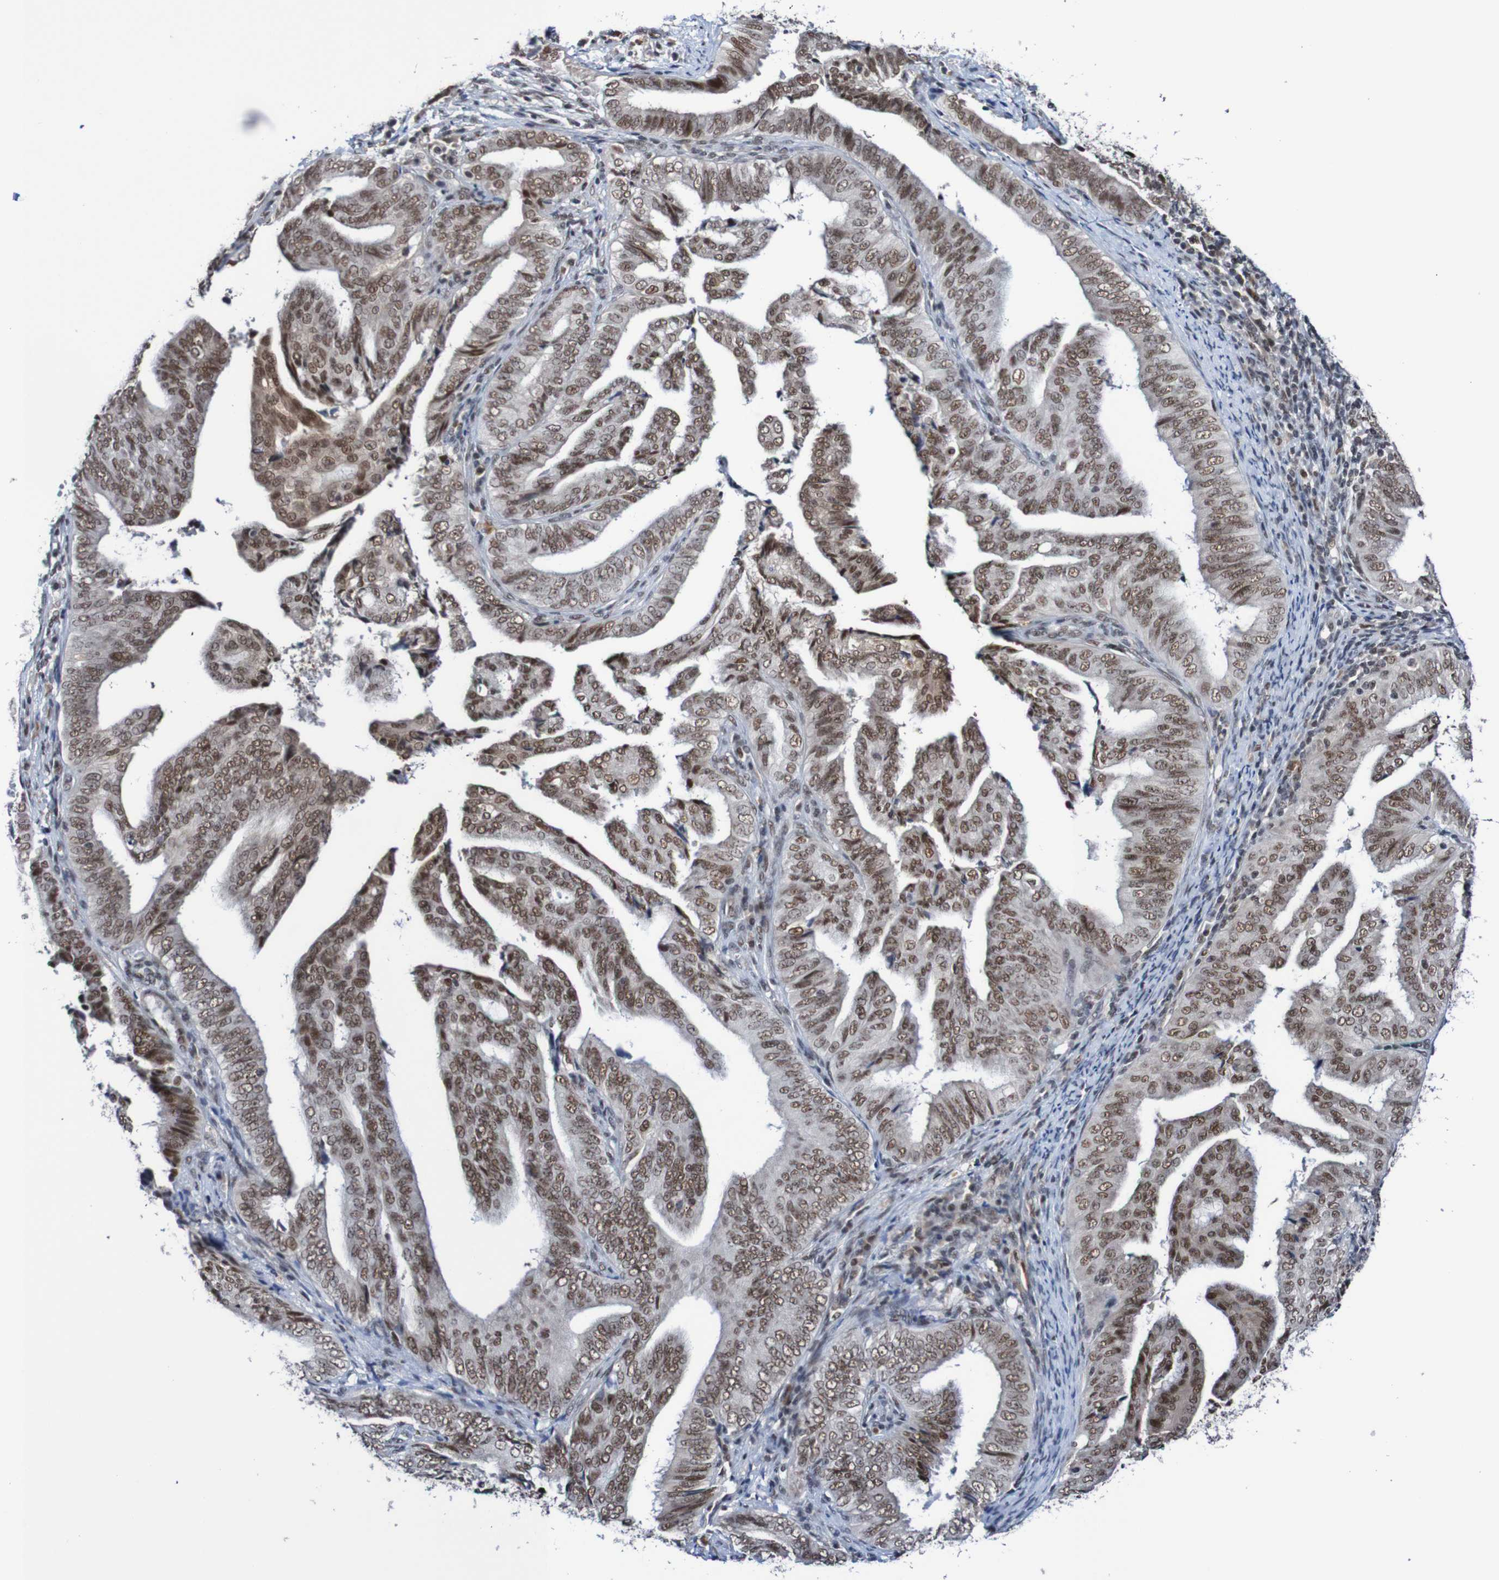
{"staining": {"intensity": "moderate", "quantity": ">75%", "location": "cytoplasmic/membranous,nuclear"}, "tissue": "endometrial cancer", "cell_type": "Tumor cells", "image_type": "cancer", "snomed": [{"axis": "morphology", "description": "Adenocarcinoma, NOS"}, {"axis": "topography", "description": "Endometrium"}], "caption": "Immunohistochemical staining of endometrial cancer (adenocarcinoma) displays medium levels of moderate cytoplasmic/membranous and nuclear protein expression in approximately >75% of tumor cells.", "gene": "CDC5L", "patient": {"sex": "female", "age": 58}}